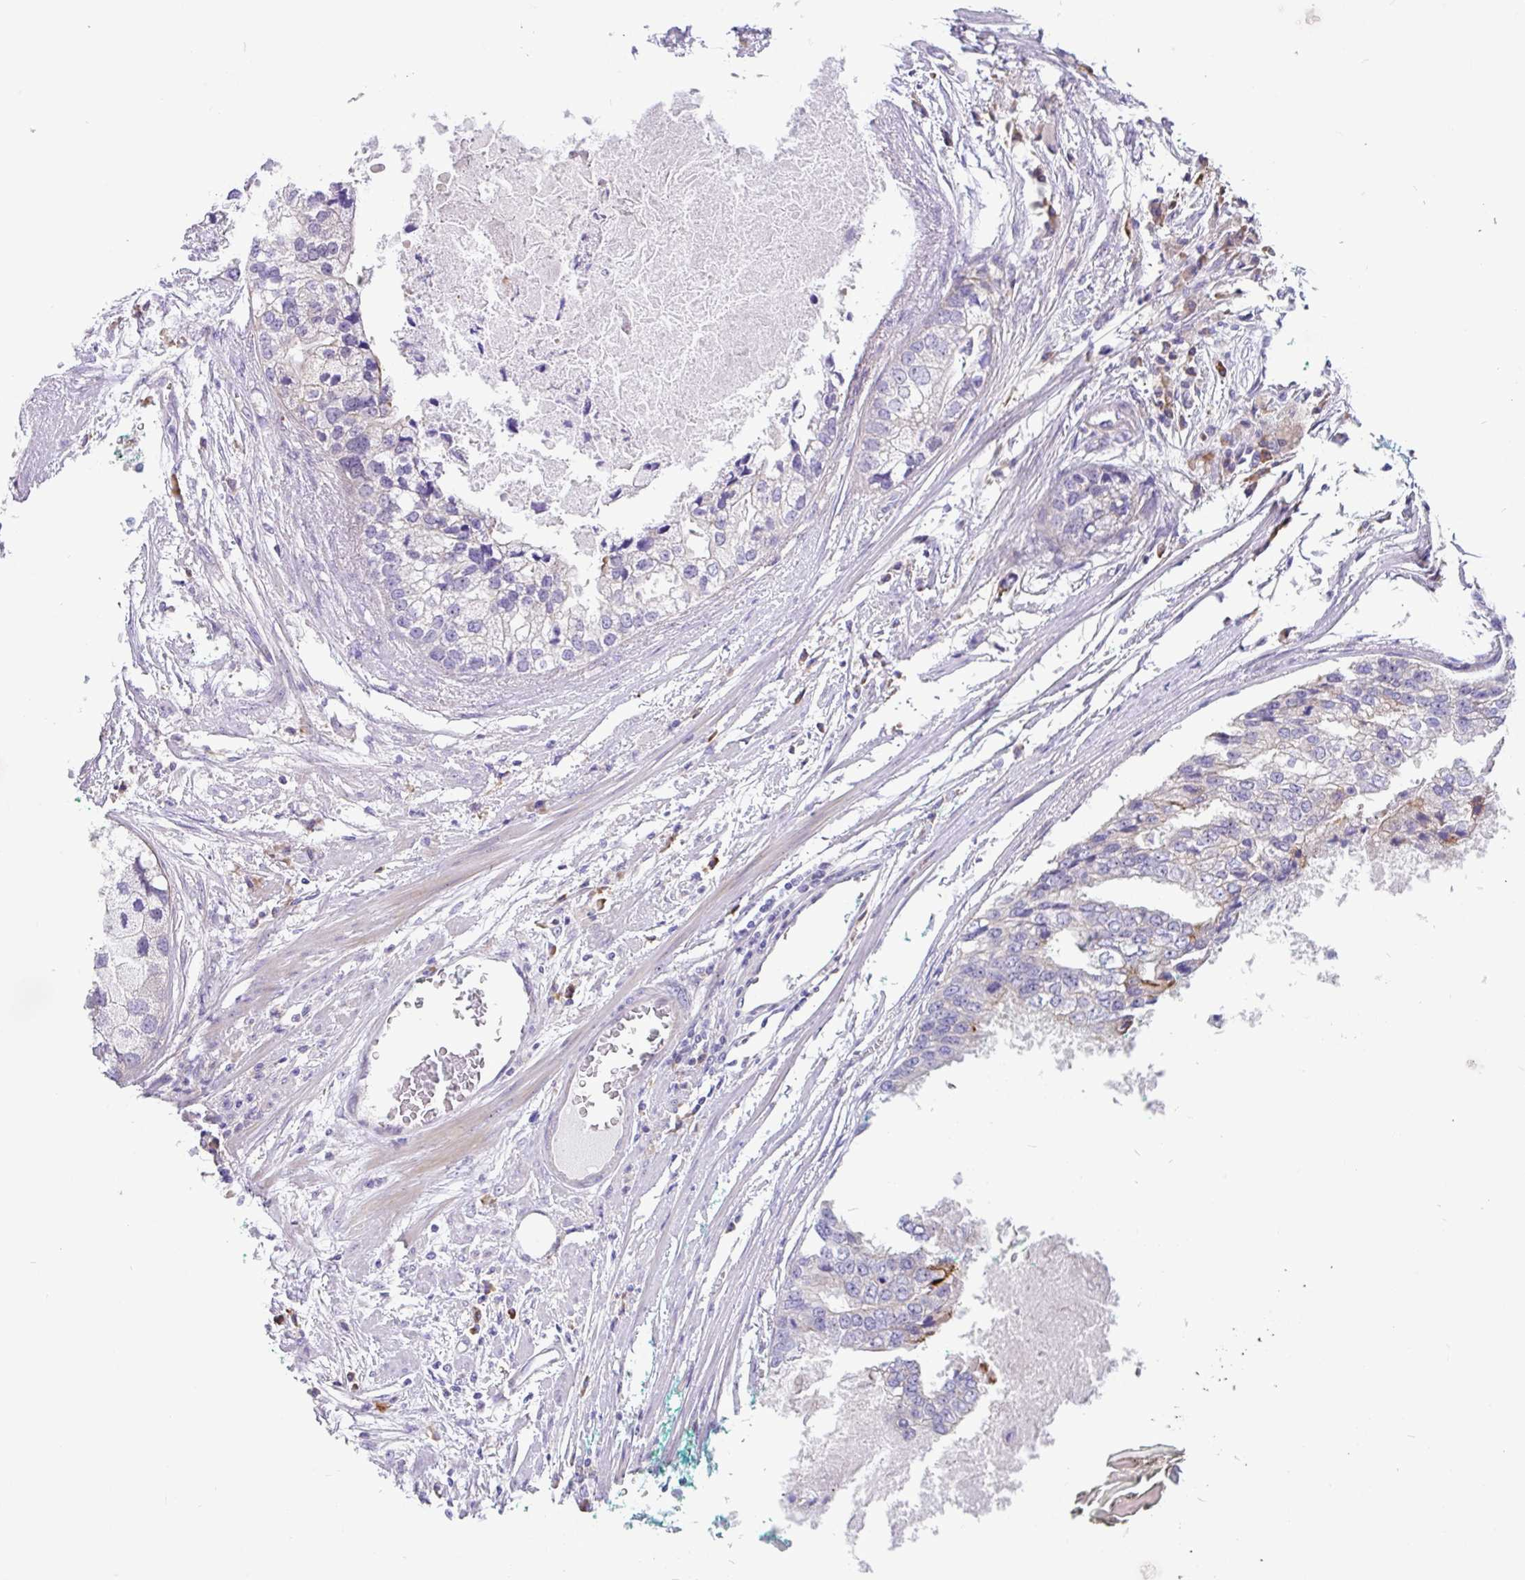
{"staining": {"intensity": "negative", "quantity": "none", "location": "none"}, "tissue": "prostate cancer", "cell_type": "Tumor cells", "image_type": "cancer", "snomed": [{"axis": "morphology", "description": "Adenocarcinoma, High grade"}, {"axis": "topography", "description": "Prostate"}], "caption": "Tumor cells show no significant positivity in prostate cancer. The staining was performed using DAB (3,3'-diaminobenzidine) to visualize the protein expression in brown, while the nuclei were stained in blue with hematoxylin (Magnification: 20x).", "gene": "LRRC26", "patient": {"sex": "male", "age": 62}}